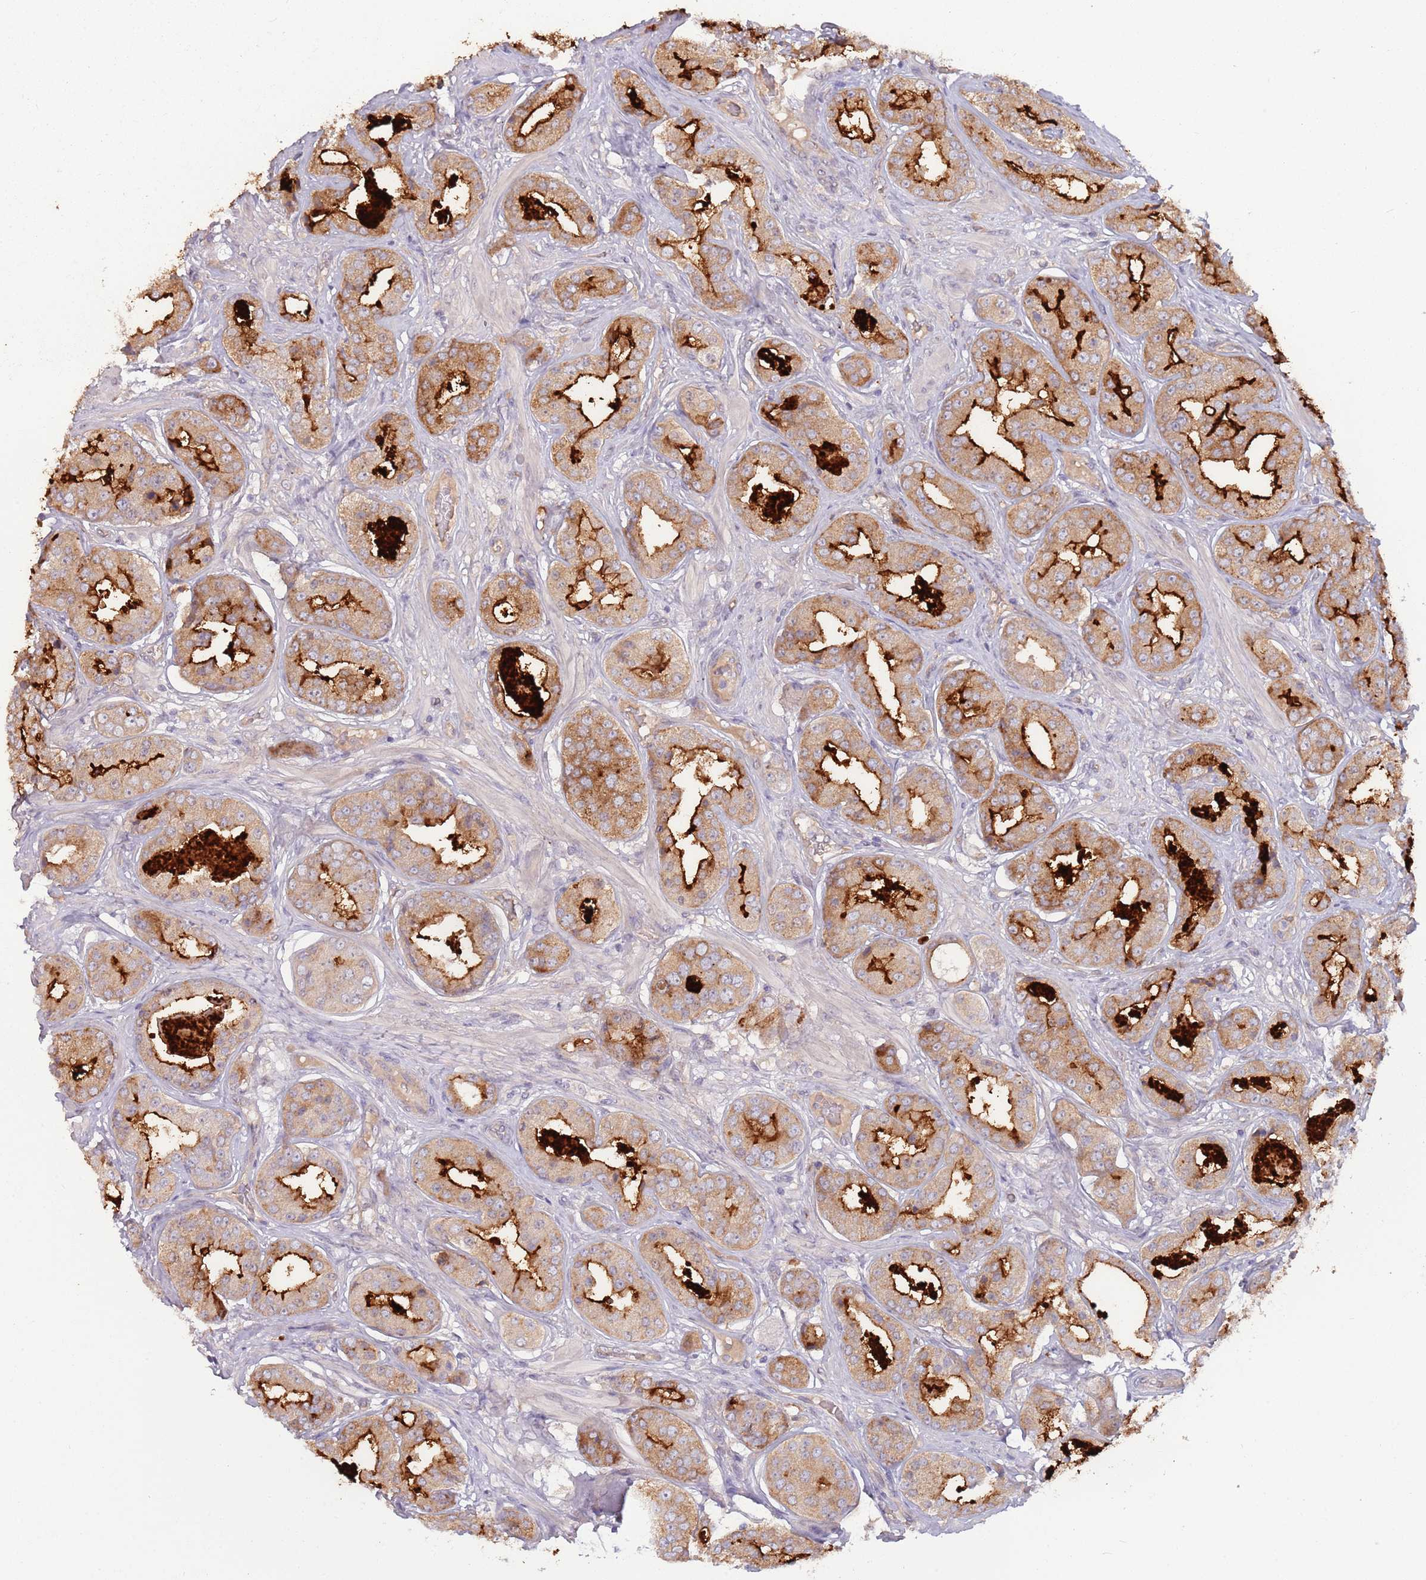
{"staining": {"intensity": "strong", "quantity": "25%-75%", "location": "cytoplasmic/membranous"}, "tissue": "prostate cancer", "cell_type": "Tumor cells", "image_type": "cancer", "snomed": [{"axis": "morphology", "description": "Adenocarcinoma, High grade"}, {"axis": "topography", "description": "Prostate"}], "caption": "Protein staining exhibits strong cytoplasmic/membranous staining in approximately 25%-75% of tumor cells in prostate cancer.", "gene": "SAV1", "patient": {"sex": "male", "age": 63}}